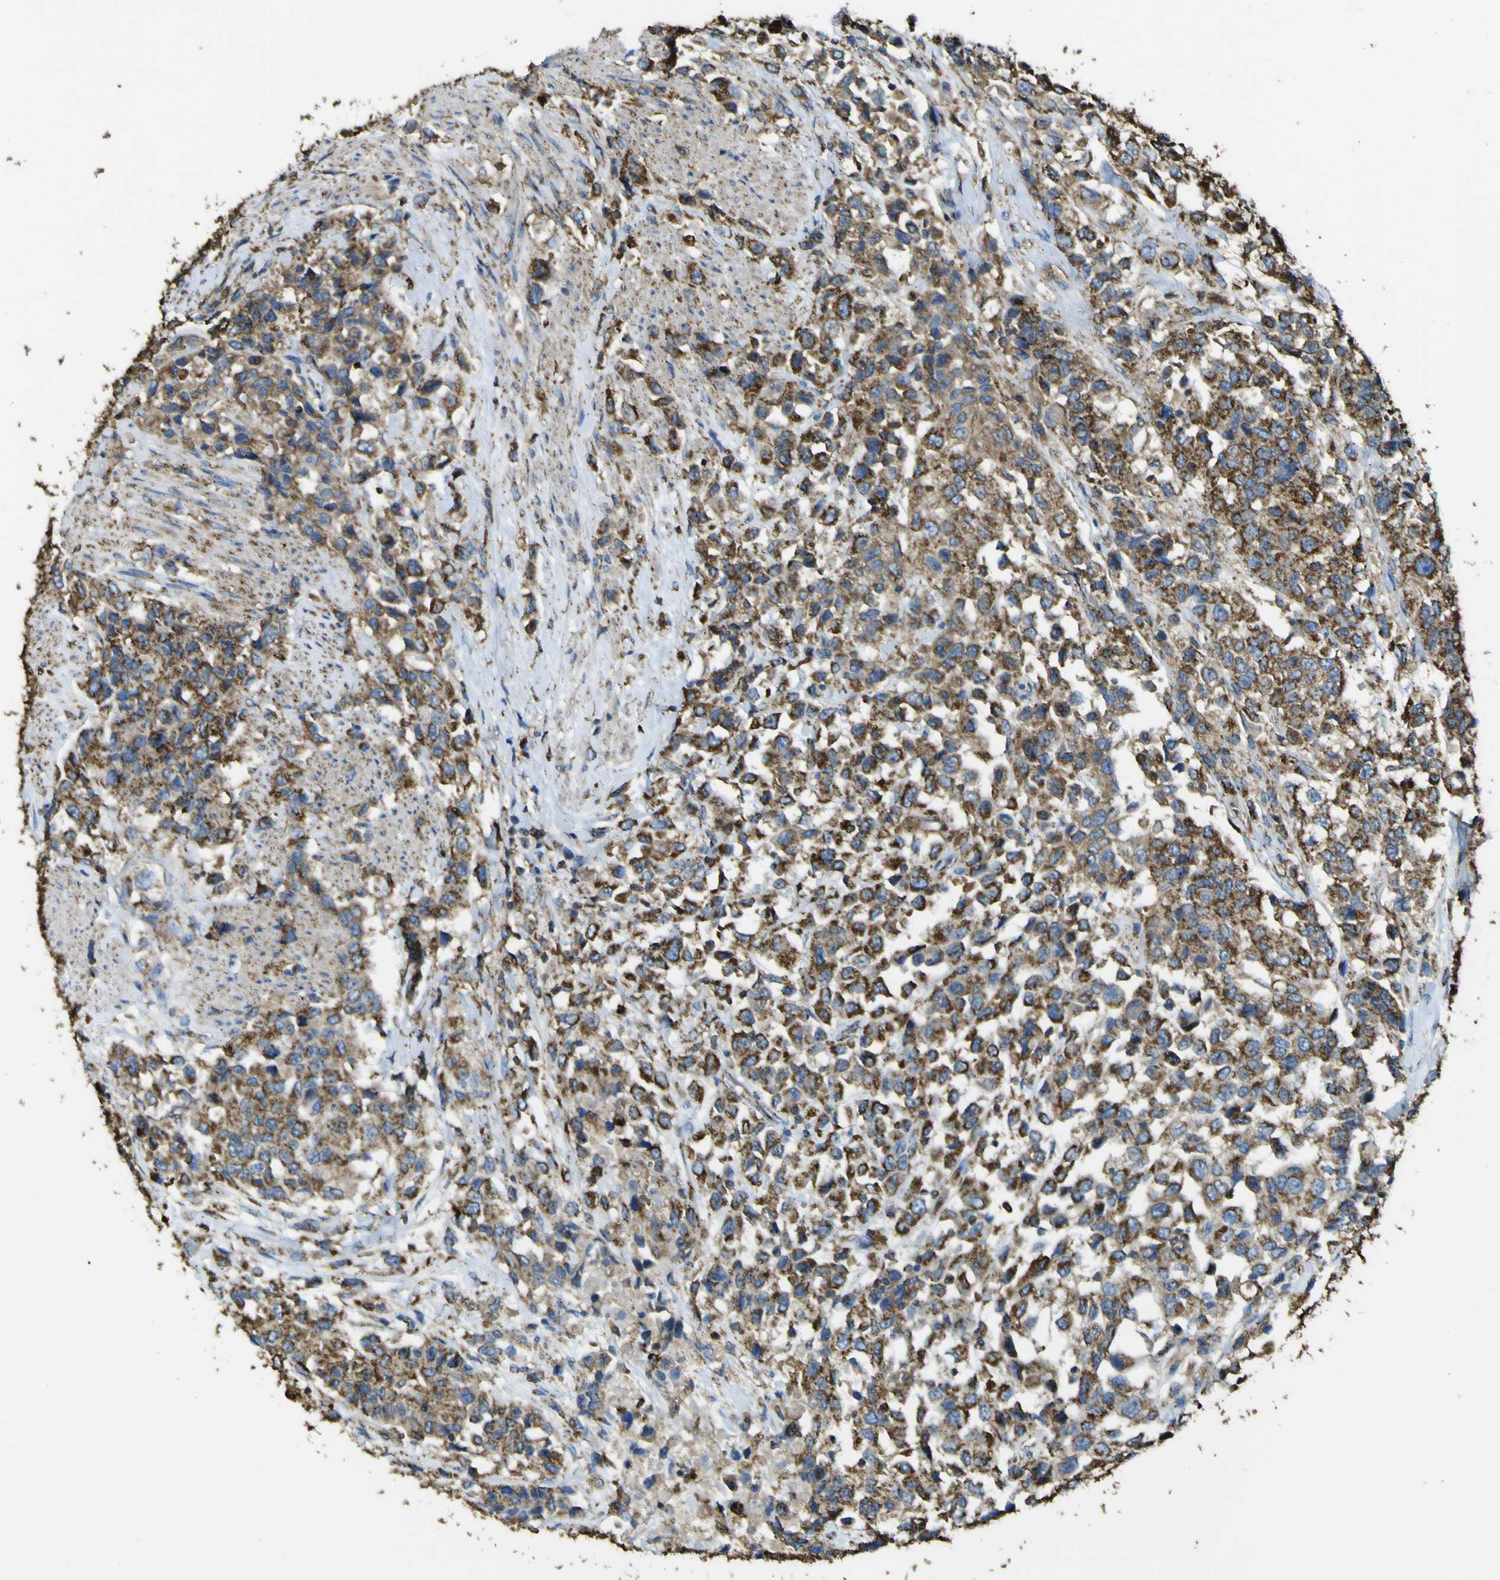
{"staining": {"intensity": "strong", "quantity": ">75%", "location": "cytoplasmic/membranous"}, "tissue": "urothelial cancer", "cell_type": "Tumor cells", "image_type": "cancer", "snomed": [{"axis": "morphology", "description": "Urothelial carcinoma, High grade"}, {"axis": "topography", "description": "Urinary bladder"}], "caption": "Human urothelial carcinoma (high-grade) stained for a protein (brown) shows strong cytoplasmic/membranous positive expression in about >75% of tumor cells.", "gene": "ACSL3", "patient": {"sex": "female", "age": 80}}